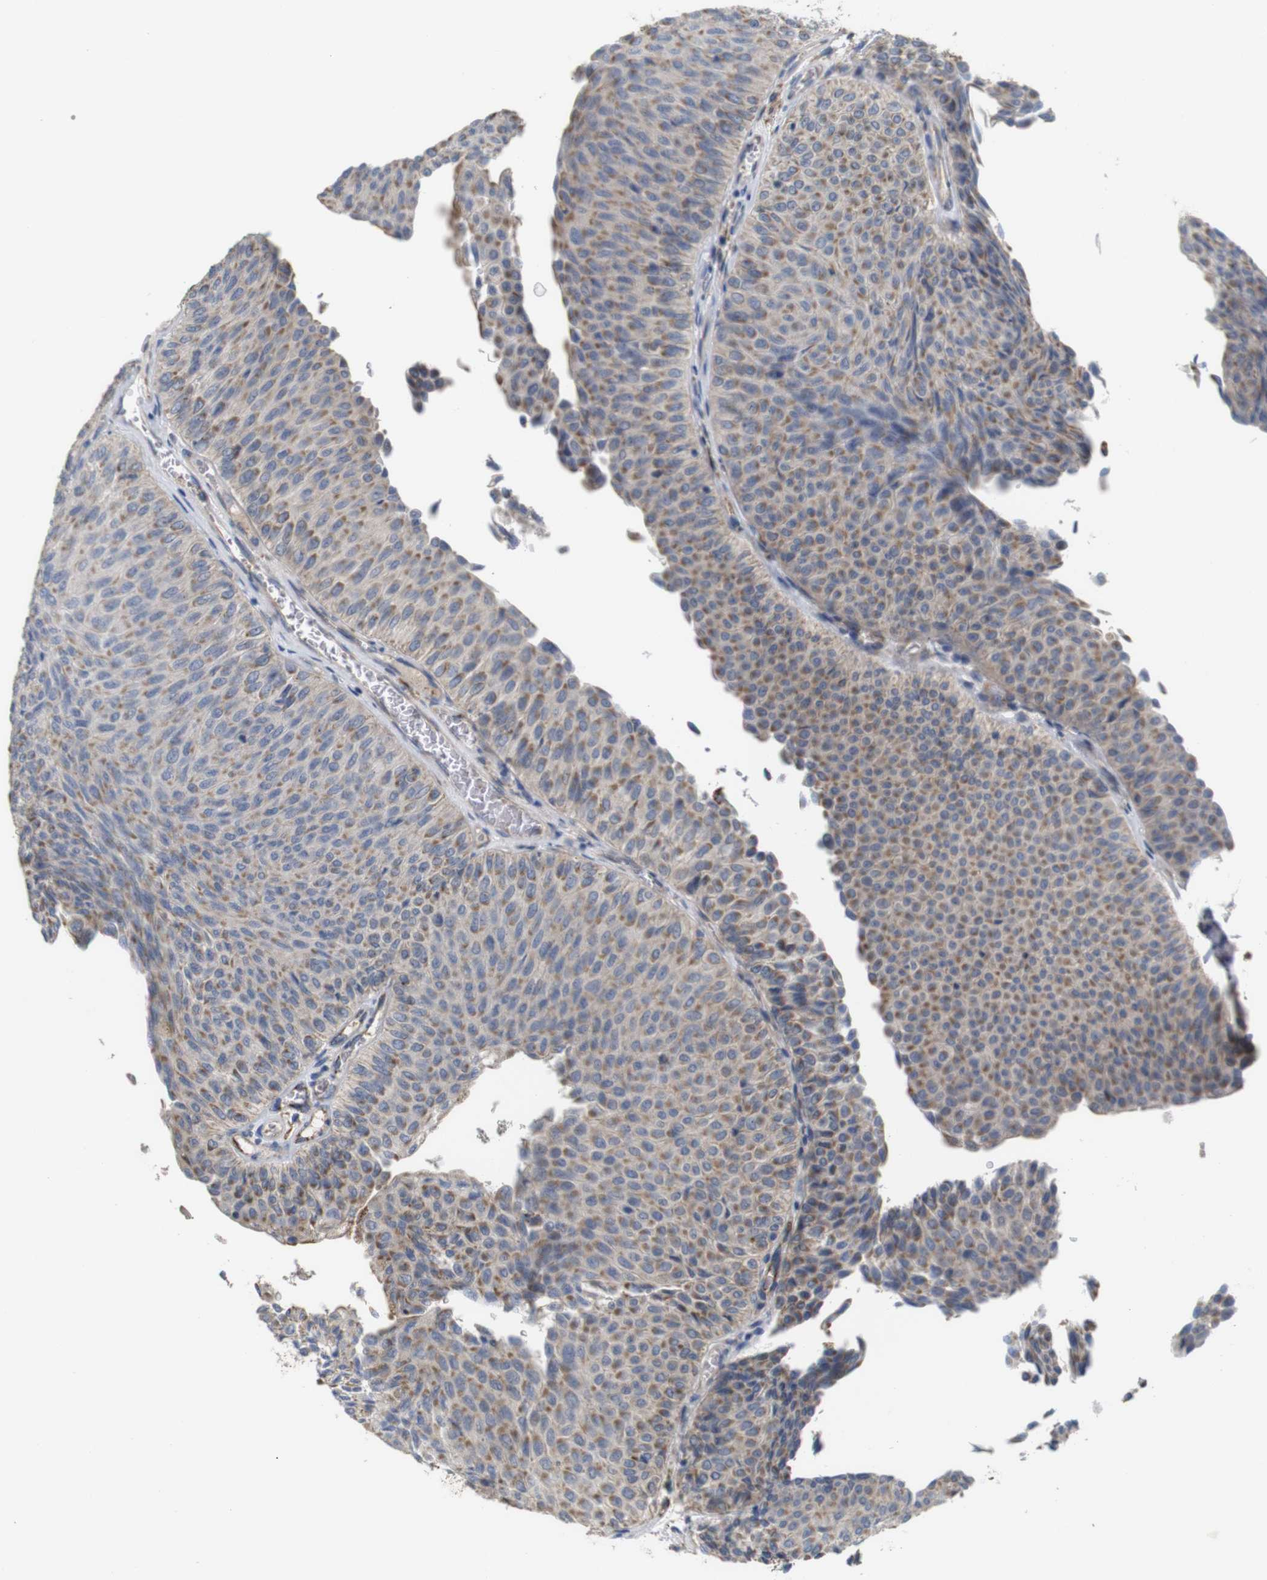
{"staining": {"intensity": "weak", "quantity": "25%-75%", "location": "cytoplasmic/membranous"}, "tissue": "urothelial cancer", "cell_type": "Tumor cells", "image_type": "cancer", "snomed": [{"axis": "morphology", "description": "Urothelial carcinoma, Low grade"}, {"axis": "topography", "description": "Urinary bladder"}], "caption": "Urothelial cancer stained with a brown dye displays weak cytoplasmic/membranous positive staining in approximately 25%-75% of tumor cells.", "gene": "PTPRR", "patient": {"sex": "male", "age": 78}}